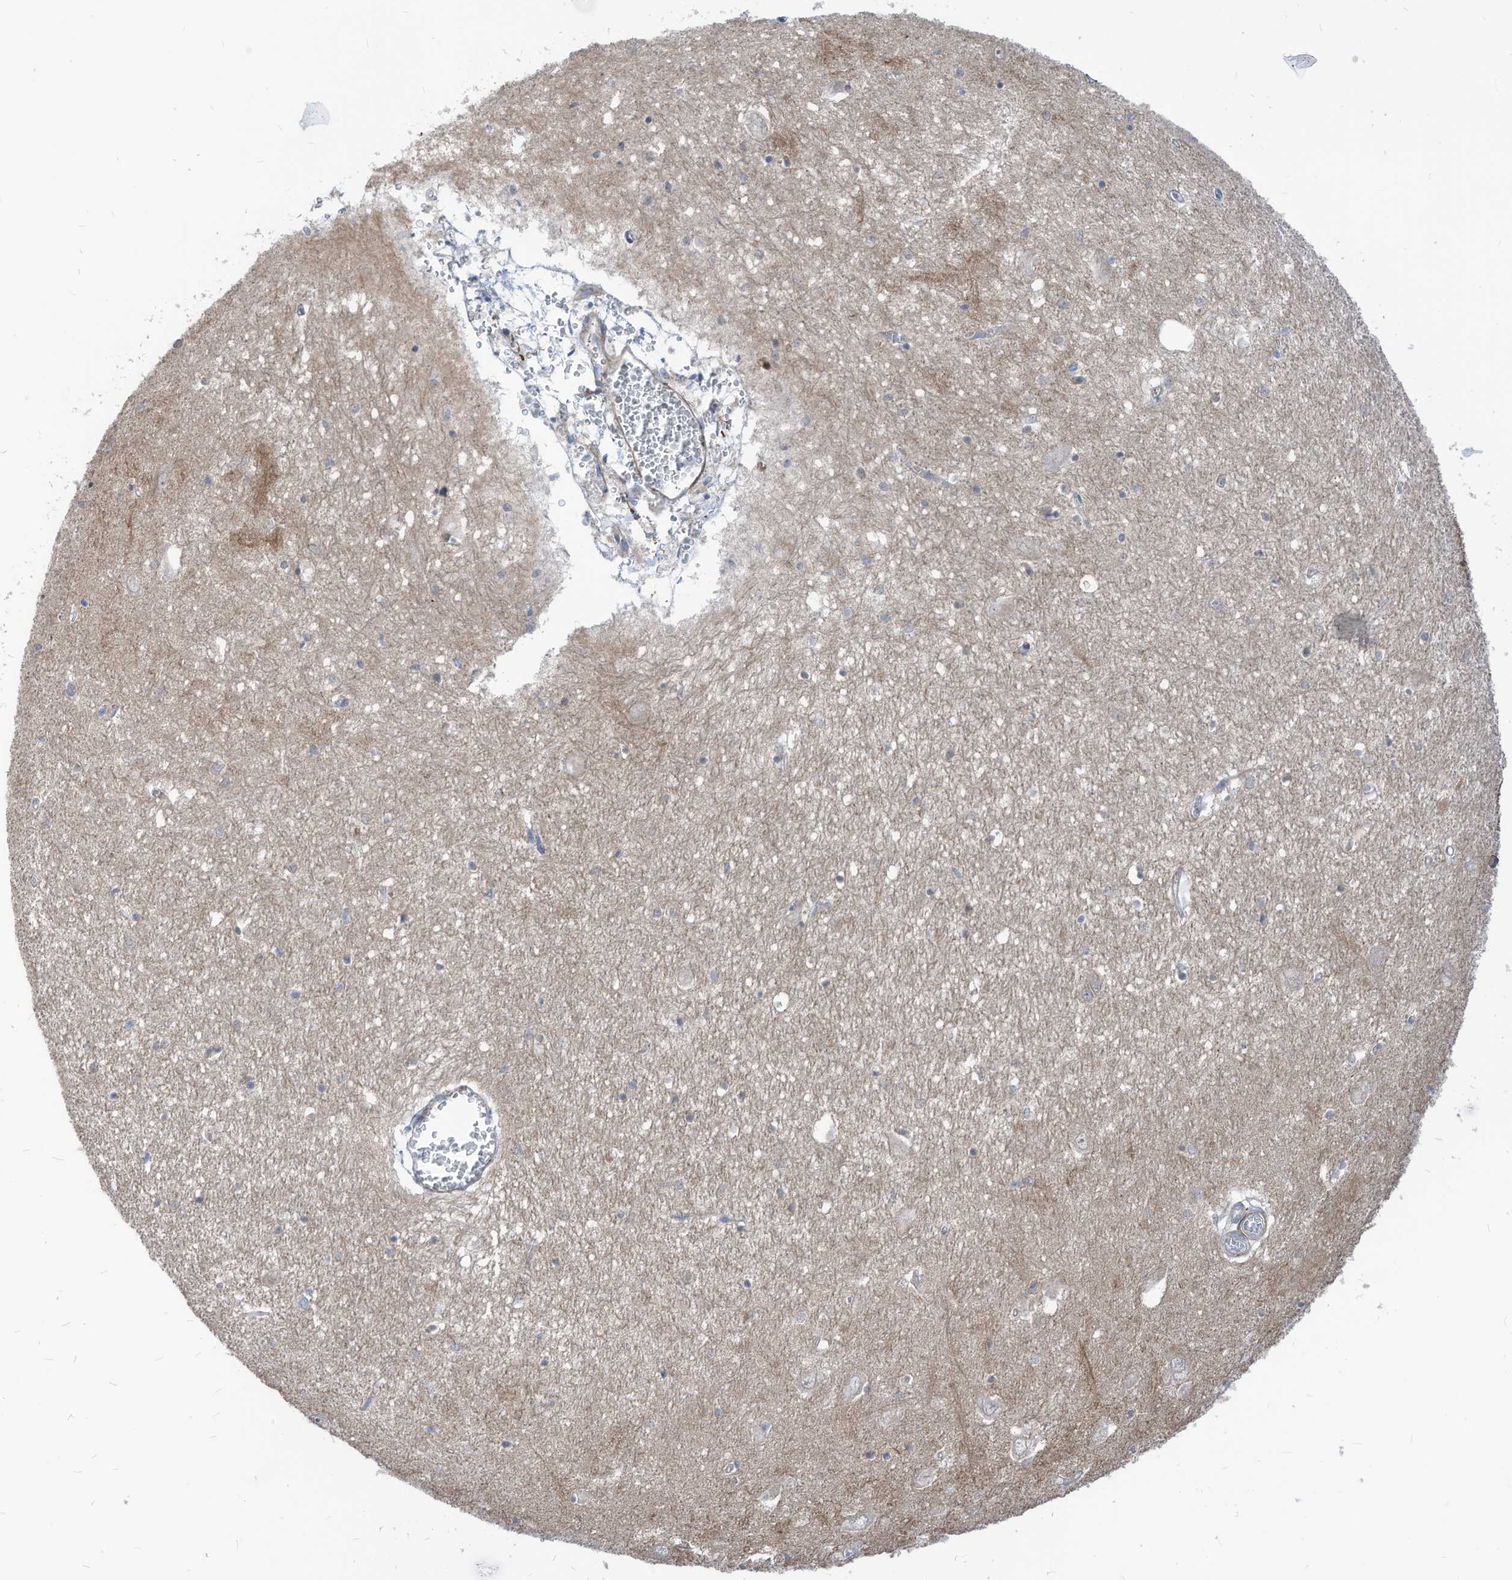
{"staining": {"intensity": "negative", "quantity": "none", "location": "none"}, "tissue": "hippocampus", "cell_type": "Glial cells", "image_type": "normal", "snomed": [{"axis": "morphology", "description": "Normal tissue, NOS"}, {"axis": "topography", "description": "Hippocampus"}], "caption": "Immunohistochemistry of unremarkable hippocampus displays no expression in glial cells.", "gene": "GPATCH3", "patient": {"sex": "female", "age": 64}}